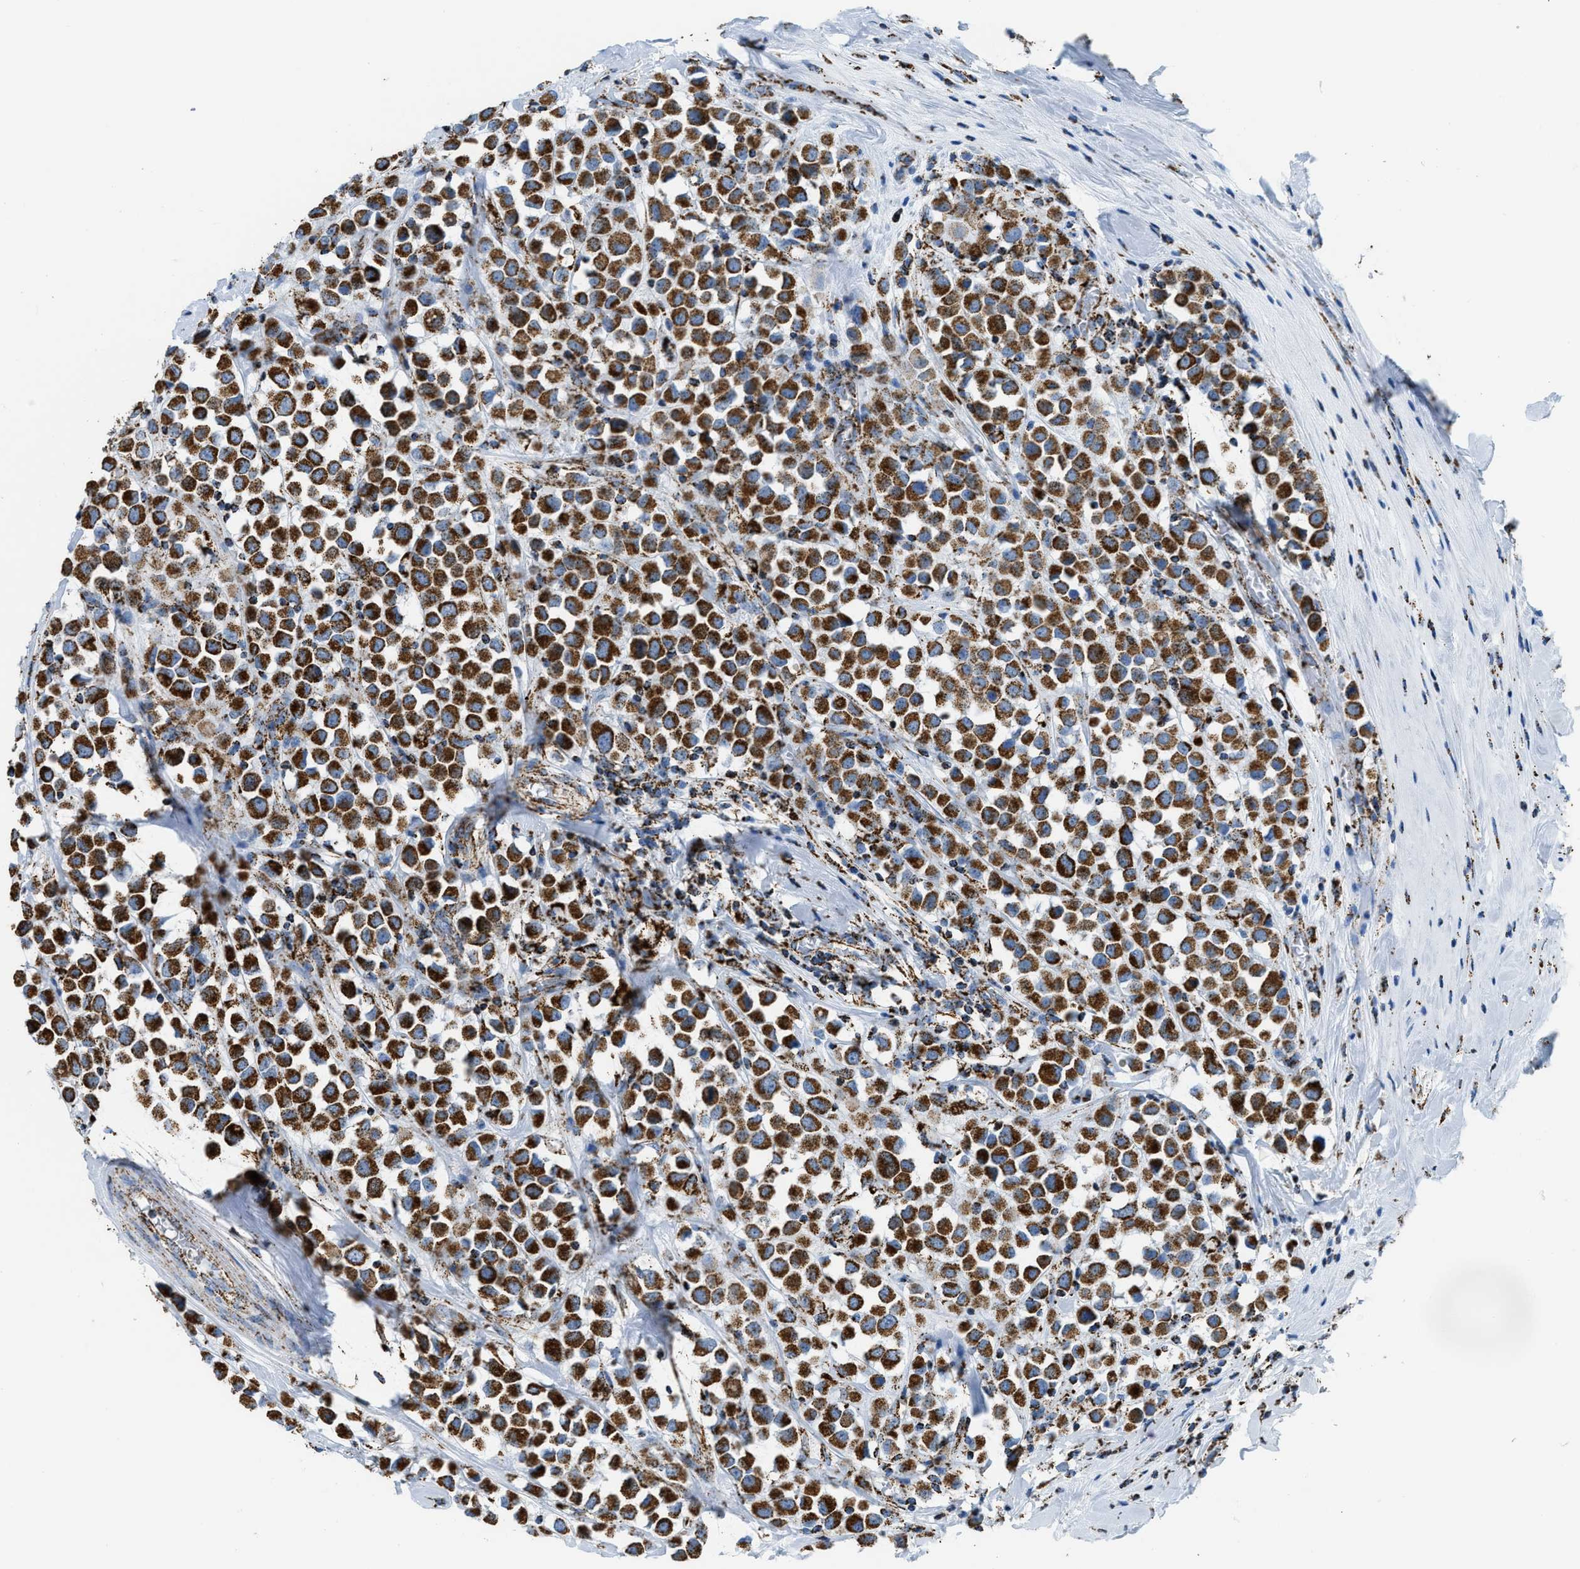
{"staining": {"intensity": "strong", "quantity": ">75%", "location": "cytoplasmic/membranous"}, "tissue": "breast cancer", "cell_type": "Tumor cells", "image_type": "cancer", "snomed": [{"axis": "morphology", "description": "Duct carcinoma"}, {"axis": "topography", "description": "Breast"}], "caption": "High-power microscopy captured an IHC photomicrograph of invasive ductal carcinoma (breast), revealing strong cytoplasmic/membranous positivity in about >75% of tumor cells. (Stains: DAB (3,3'-diaminobenzidine) in brown, nuclei in blue, Microscopy: brightfield microscopy at high magnification).", "gene": "ETFB", "patient": {"sex": "female", "age": 61}}